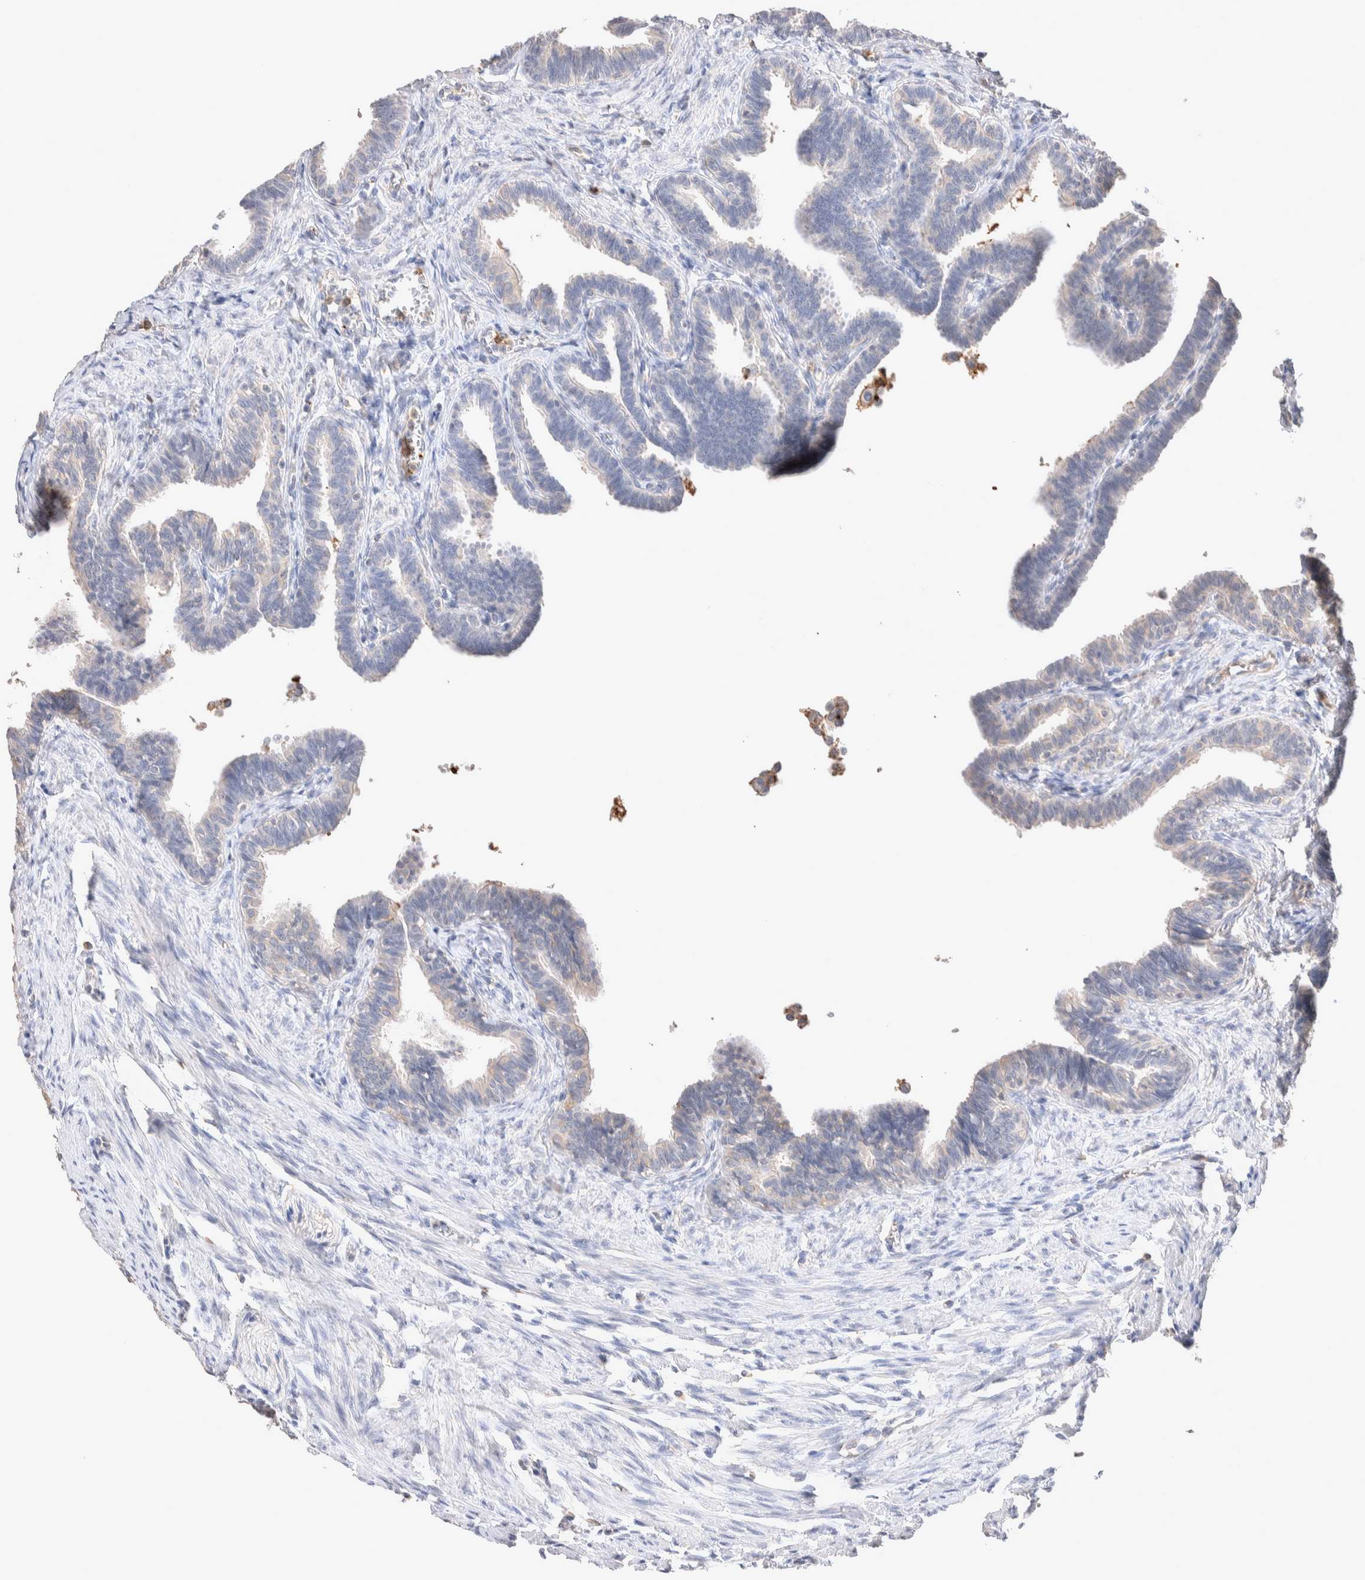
{"staining": {"intensity": "weak", "quantity": "<25%", "location": "cytoplasmic/membranous"}, "tissue": "fallopian tube", "cell_type": "Glandular cells", "image_type": "normal", "snomed": [{"axis": "morphology", "description": "Normal tissue, NOS"}, {"axis": "topography", "description": "Fallopian tube"}, {"axis": "topography", "description": "Ovary"}], "caption": "Fallopian tube stained for a protein using immunohistochemistry demonstrates no positivity glandular cells.", "gene": "FFAR2", "patient": {"sex": "female", "age": 23}}